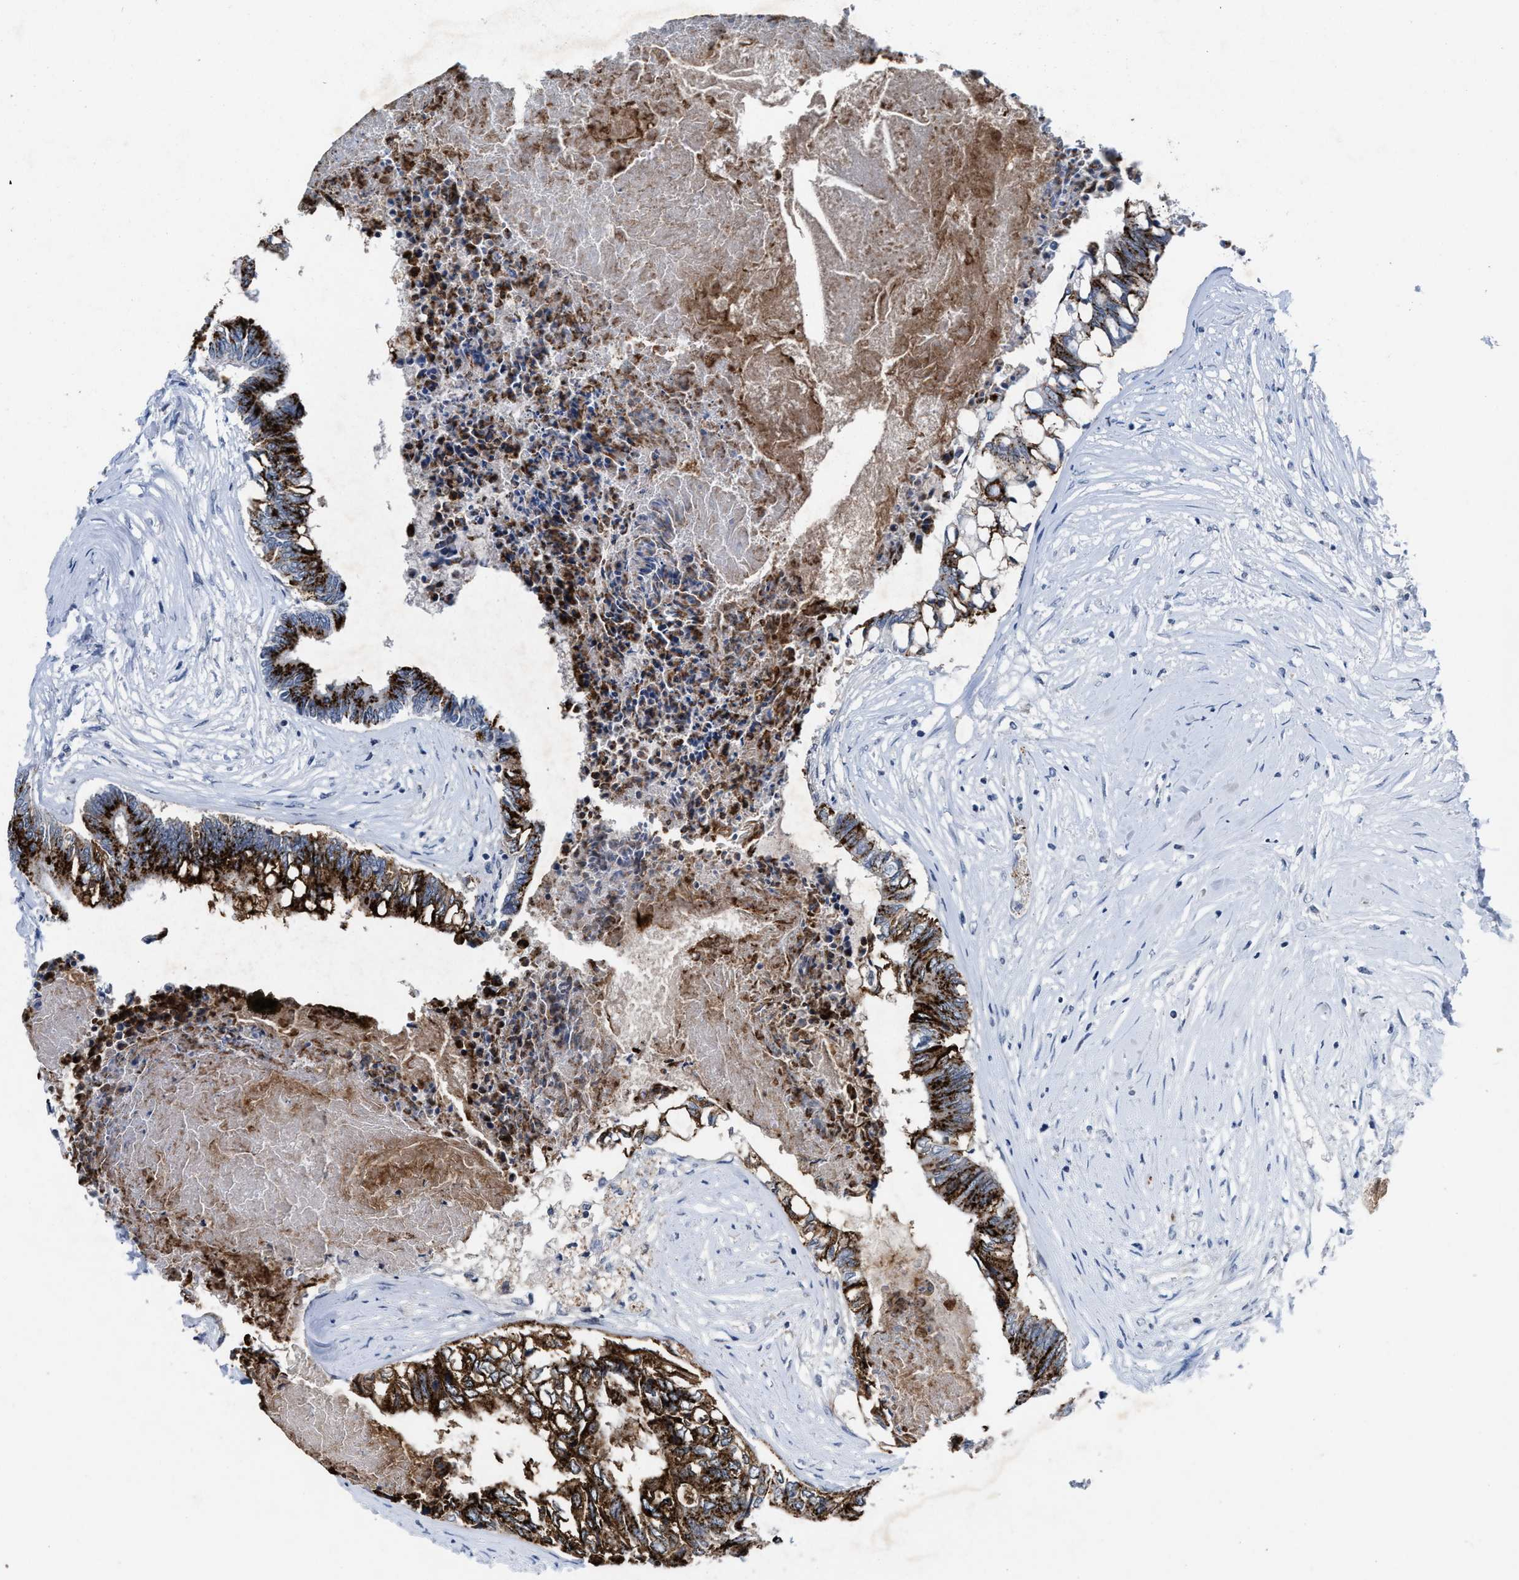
{"staining": {"intensity": "strong", "quantity": ">75%", "location": "cytoplasmic/membranous"}, "tissue": "colorectal cancer", "cell_type": "Tumor cells", "image_type": "cancer", "snomed": [{"axis": "morphology", "description": "Adenocarcinoma, NOS"}, {"axis": "topography", "description": "Rectum"}], "caption": "Immunohistochemical staining of human colorectal adenocarcinoma shows high levels of strong cytoplasmic/membranous expression in about >75% of tumor cells.", "gene": "SLC5A5", "patient": {"sex": "male", "age": 63}}